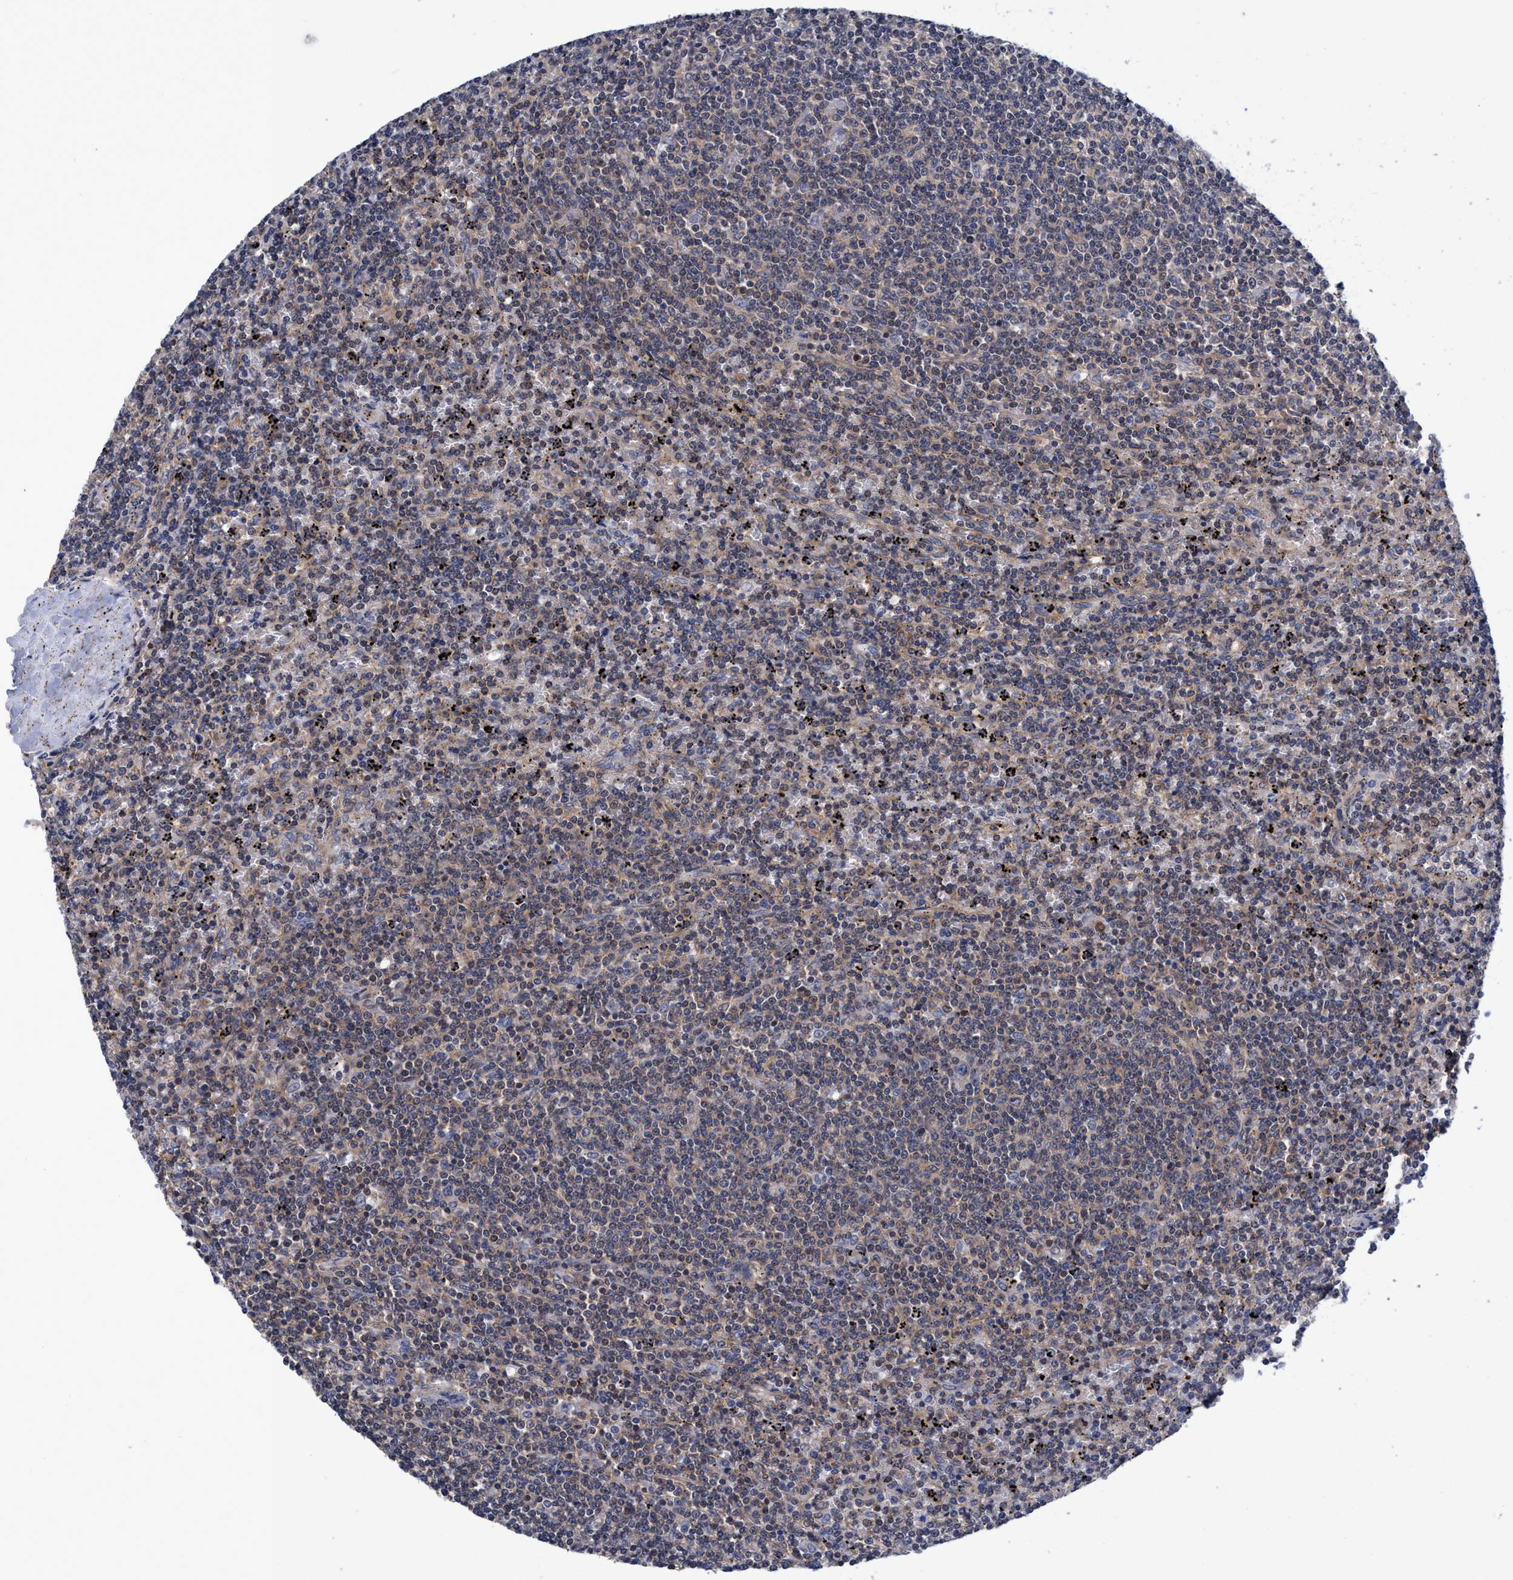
{"staining": {"intensity": "weak", "quantity": "<25%", "location": "cytoplasmic/membranous"}, "tissue": "lymphoma", "cell_type": "Tumor cells", "image_type": "cancer", "snomed": [{"axis": "morphology", "description": "Malignant lymphoma, non-Hodgkin's type, Low grade"}, {"axis": "topography", "description": "Spleen"}], "caption": "Human malignant lymphoma, non-Hodgkin's type (low-grade) stained for a protein using IHC exhibits no positivity in tumor cells.", "gene": "CALCOCO2", "patient": {"sex": "female", "age": 50}}